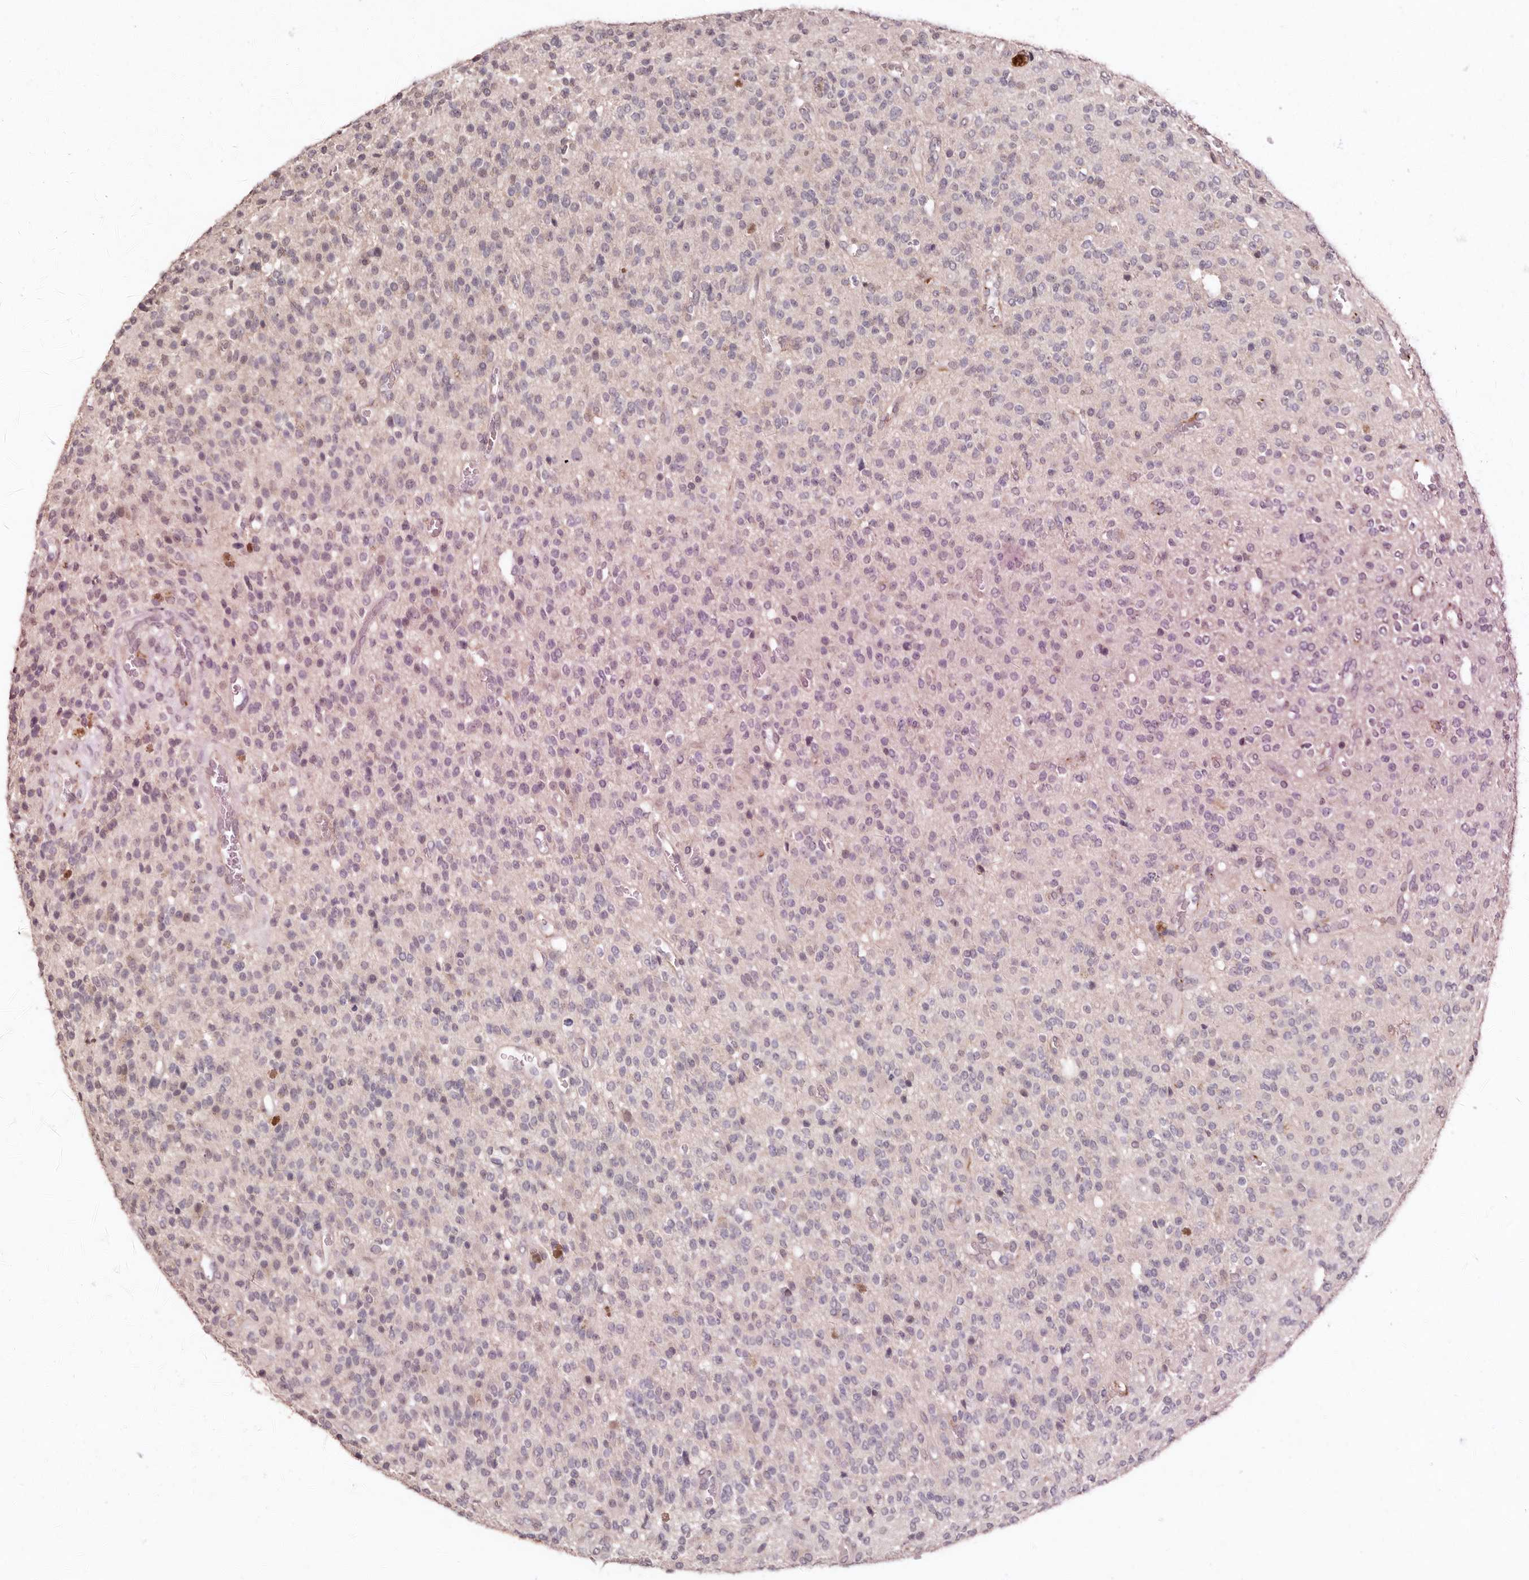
{"staining": {"intensity": "negative", "quantity": "none", "location": "none"}, "tissue": "glioma", "cell_type": "Tumor cells", "image_type": "cancer", "snomed": [{"axis": "morphology", "description": "Glioma, malignant, High grade"}, {"axis": "topography", "description": "Brain"}], "caption": "Immunohistochemical staining of glioma reveals no significant expression in tumor cells.", "gene": "SULT1E1", "patient": {"sex": "male", "age": 34}}